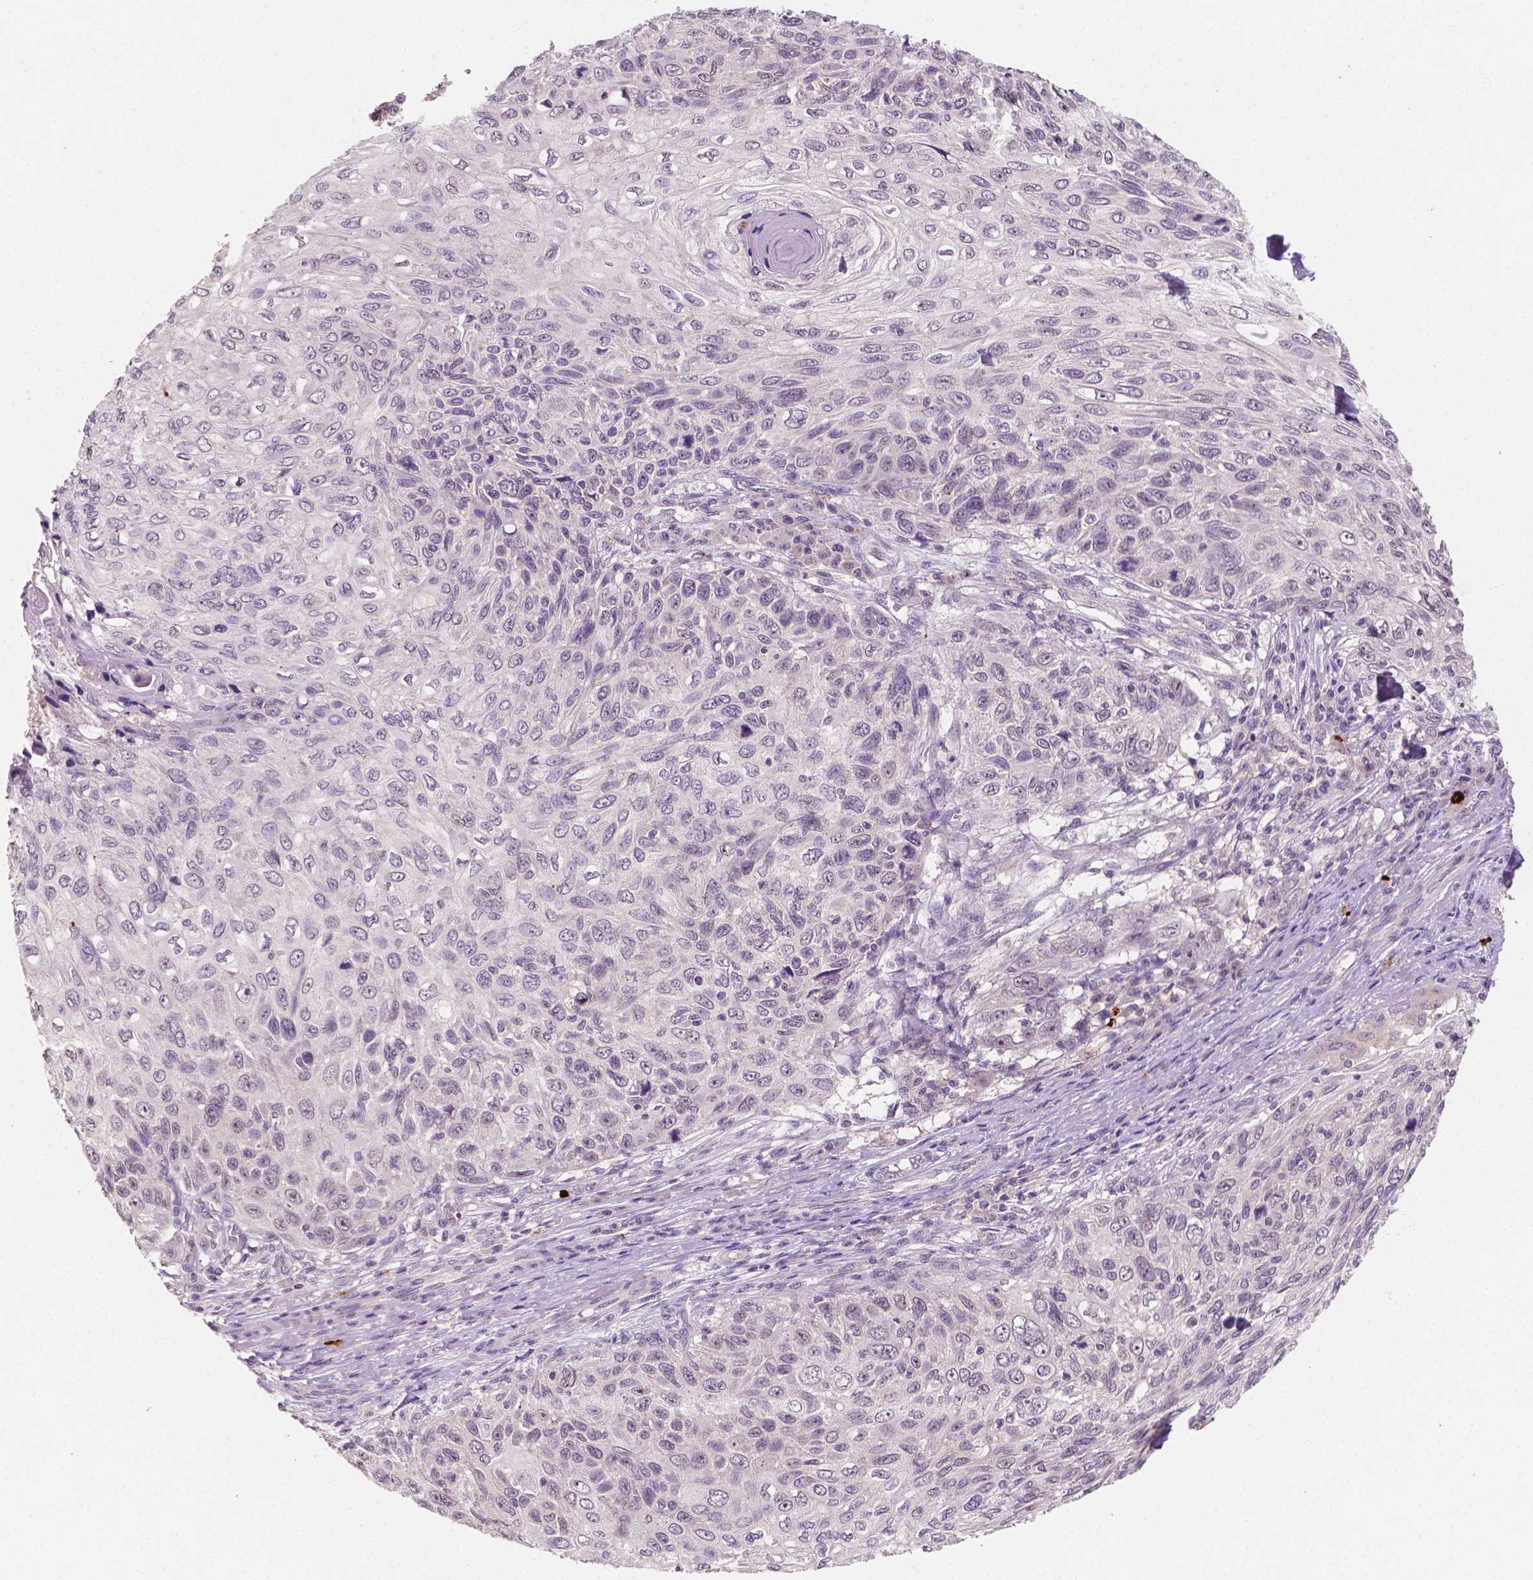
{"staining": {"intensity": "negative", "quantity": "none", "location": "none"}, "tissue": "skin cancer", "cell_type": "Tumor cells", "image_type": "cancer", "snomed": [{"axis": "morphology", "description": "Squamous cell carcinoma, NOS"}, {"axis": "topography", "description": "Skin"}], "caption": "A high-resolution micrograph shows IHC staining of skin squamous cell carcinoma, which displays no significant positivity in tumor cells.", "gene": "SIRT2", "patient": {"sex": "male", "age": 92}}